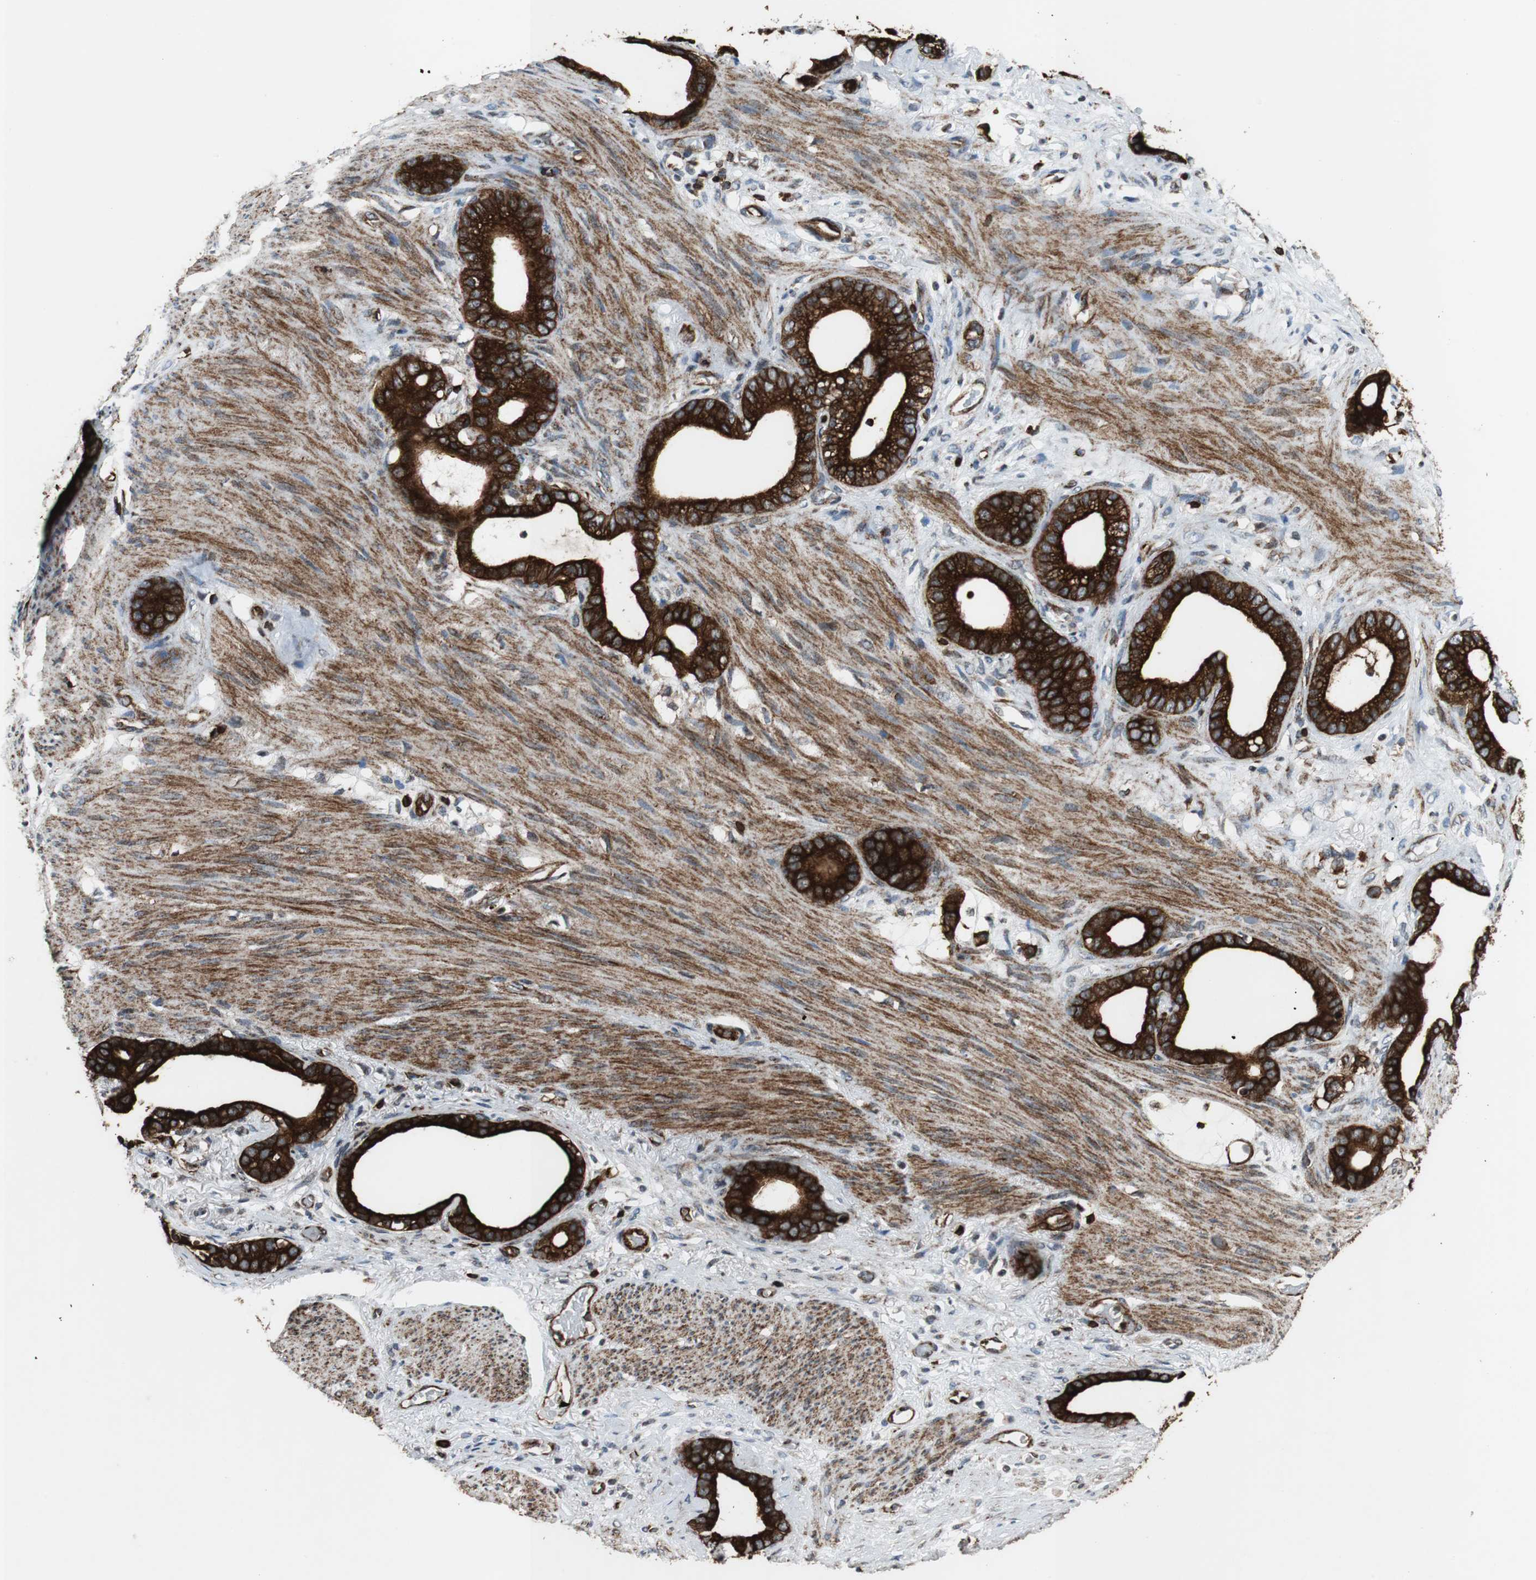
{"staining": {"intensity": "strong", "quantity": ">75%", "location": "cytoplasmic/membranous"}, "tissue": "stomach cancer", "cell_type": "Tumor cells", "image_type": "cancer", "snomed": [{"axis": "morphology", "description": "Adenocarcinoma, NOS"}, {"axis": "topography", "description": "Stomach"}], "caption": "Protein staining of stomach cancer (adenocarcinoma) tissue demonstrates strong cytoplasmic/membranous expression in about >75% of tumor cells.", "gene": "TUBA4A", "patient": {"sex": "female", "age": 75}}